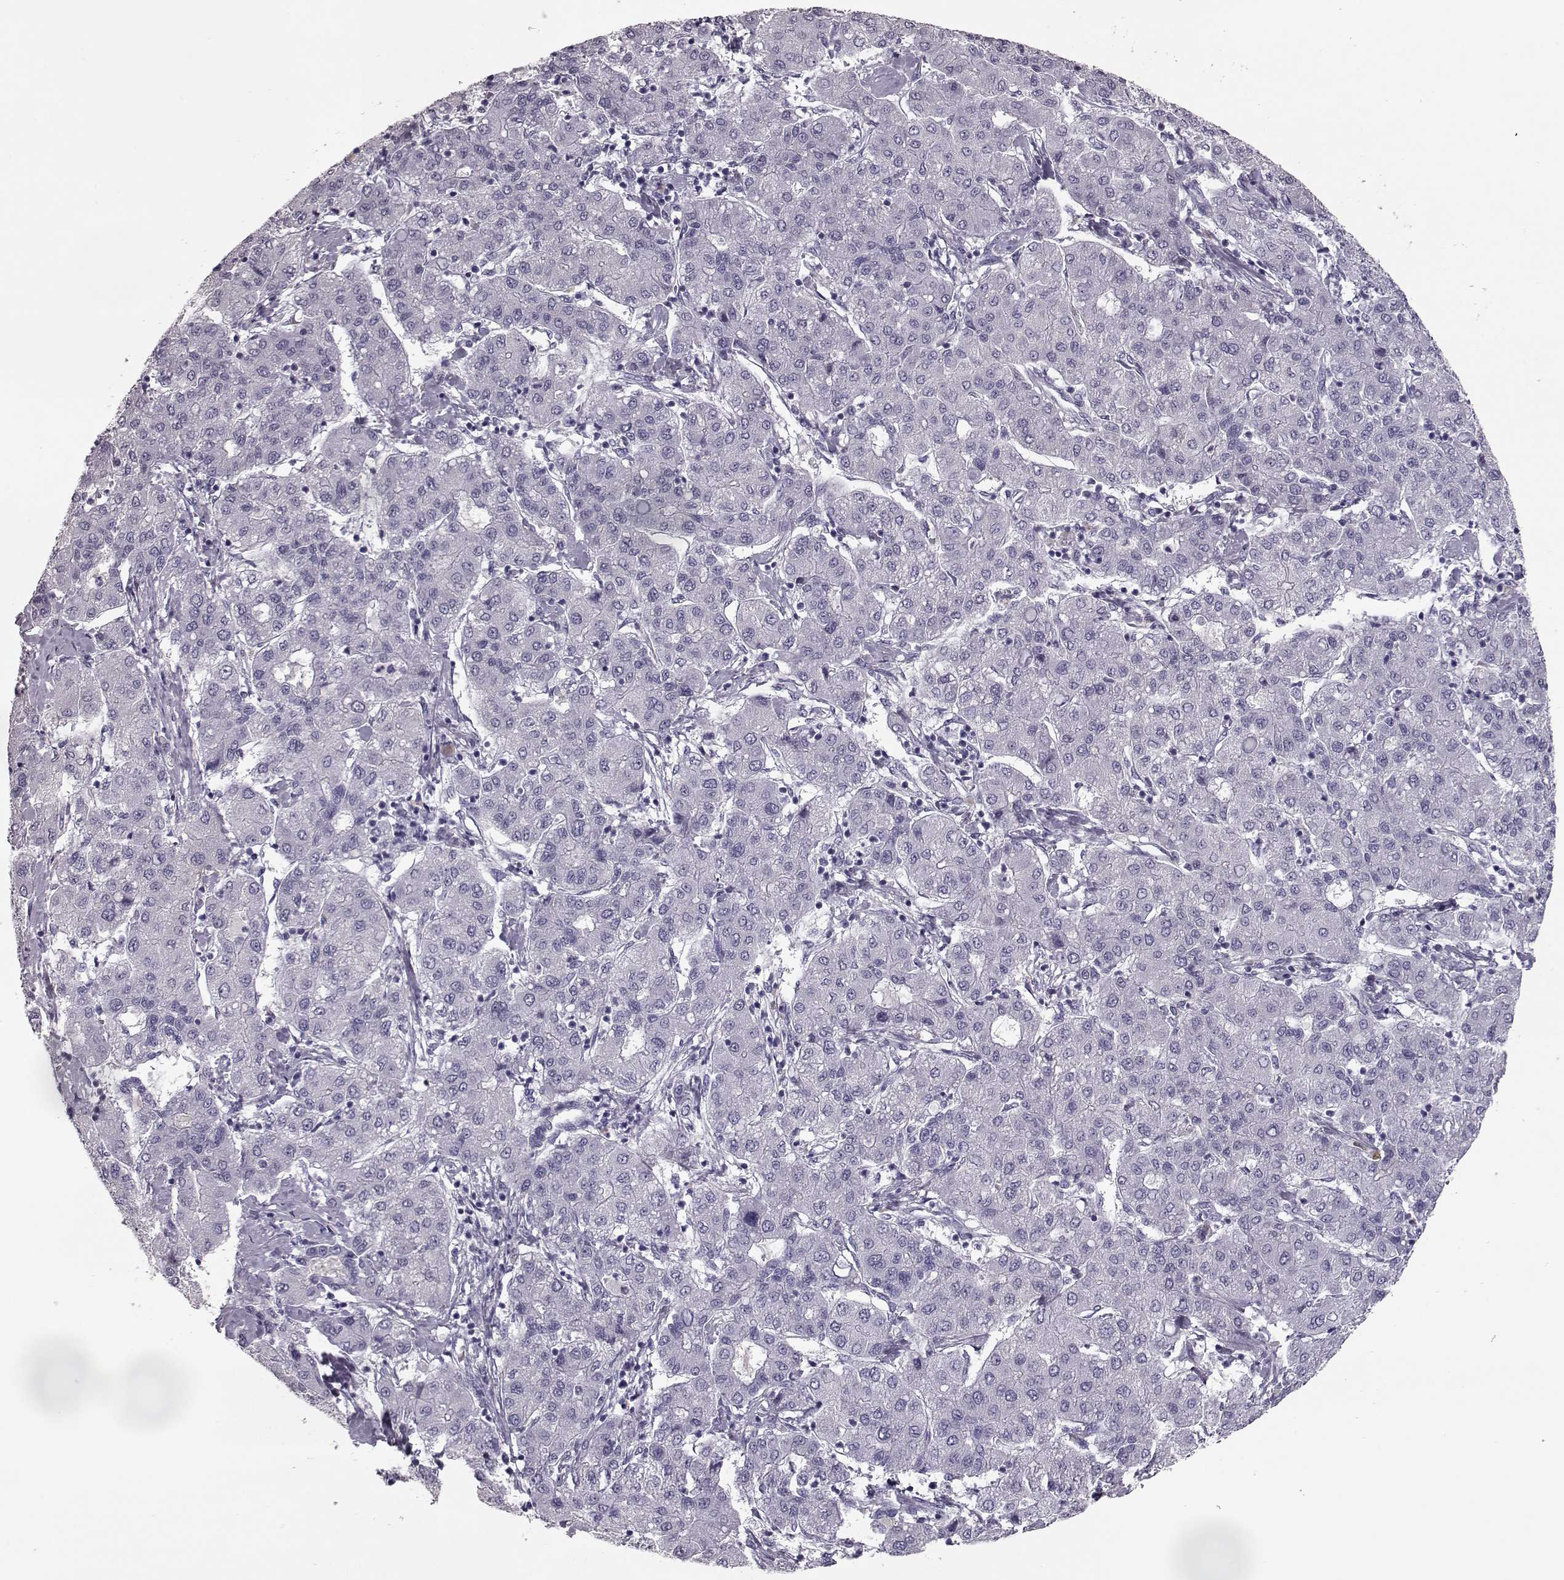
{"staining": {"intensity": "negative", "quantity": "none", "location": "none"}, "tissue": "liver cancer", "cell_type": "Tumor cells", "image_type": "cancer", "snomed": [{"axis": "morphology", "description": "Carcinoma, Hepatocellular, NOS"}, {"axis": "topography", "description": "Liver"}], "caption": "The IHC histopathology image has no significant expression in tumor cells of liver cancer (hepatocellular carcinoma) tissue. (Brightfield microscopy of DAB (3,3'-diaminobenzidine) immunohistochemistry (IHC) at high magnification).", "gene": "CCL19", "patient": {"sex": "male", "age": 65}}